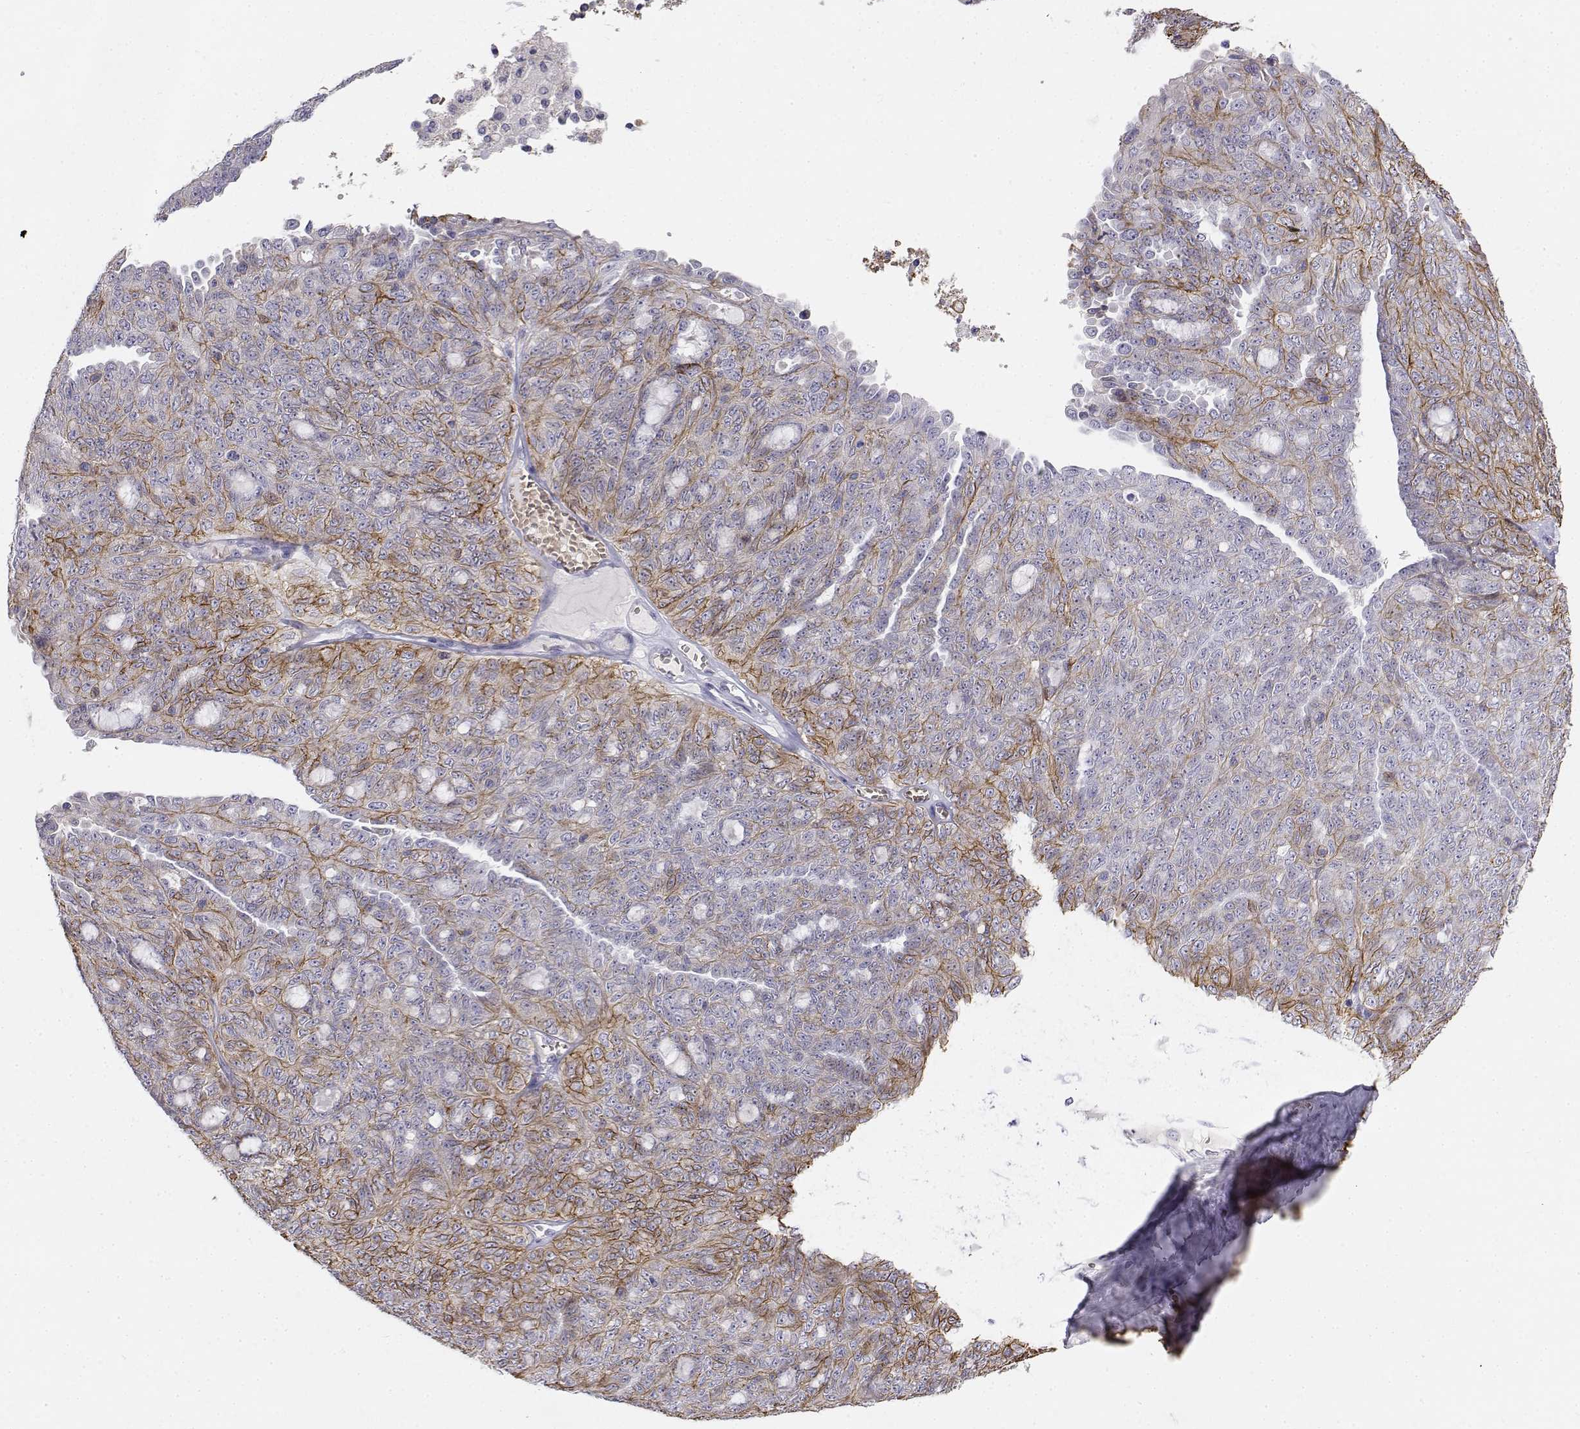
{"staining": {"intensity": "negative", "quantity": "none", "location": "none"}, "tissue": "ovarian cancer", "cell_type": "Tumor cells", "image_type": "cancer", "snomed": [{"axis": "morphology", "description": "Cystadenocarcinoma, serous, NOS"}, {"axis": "topography", "description": "Ovary"}], "caption": "Ovarian cancer (serous cystadenocarcinoma) stained for a protein using IHC shows no expression tumor cells.", "gene": "CADM1", "patient": {"sex": "female", "age": 71}}